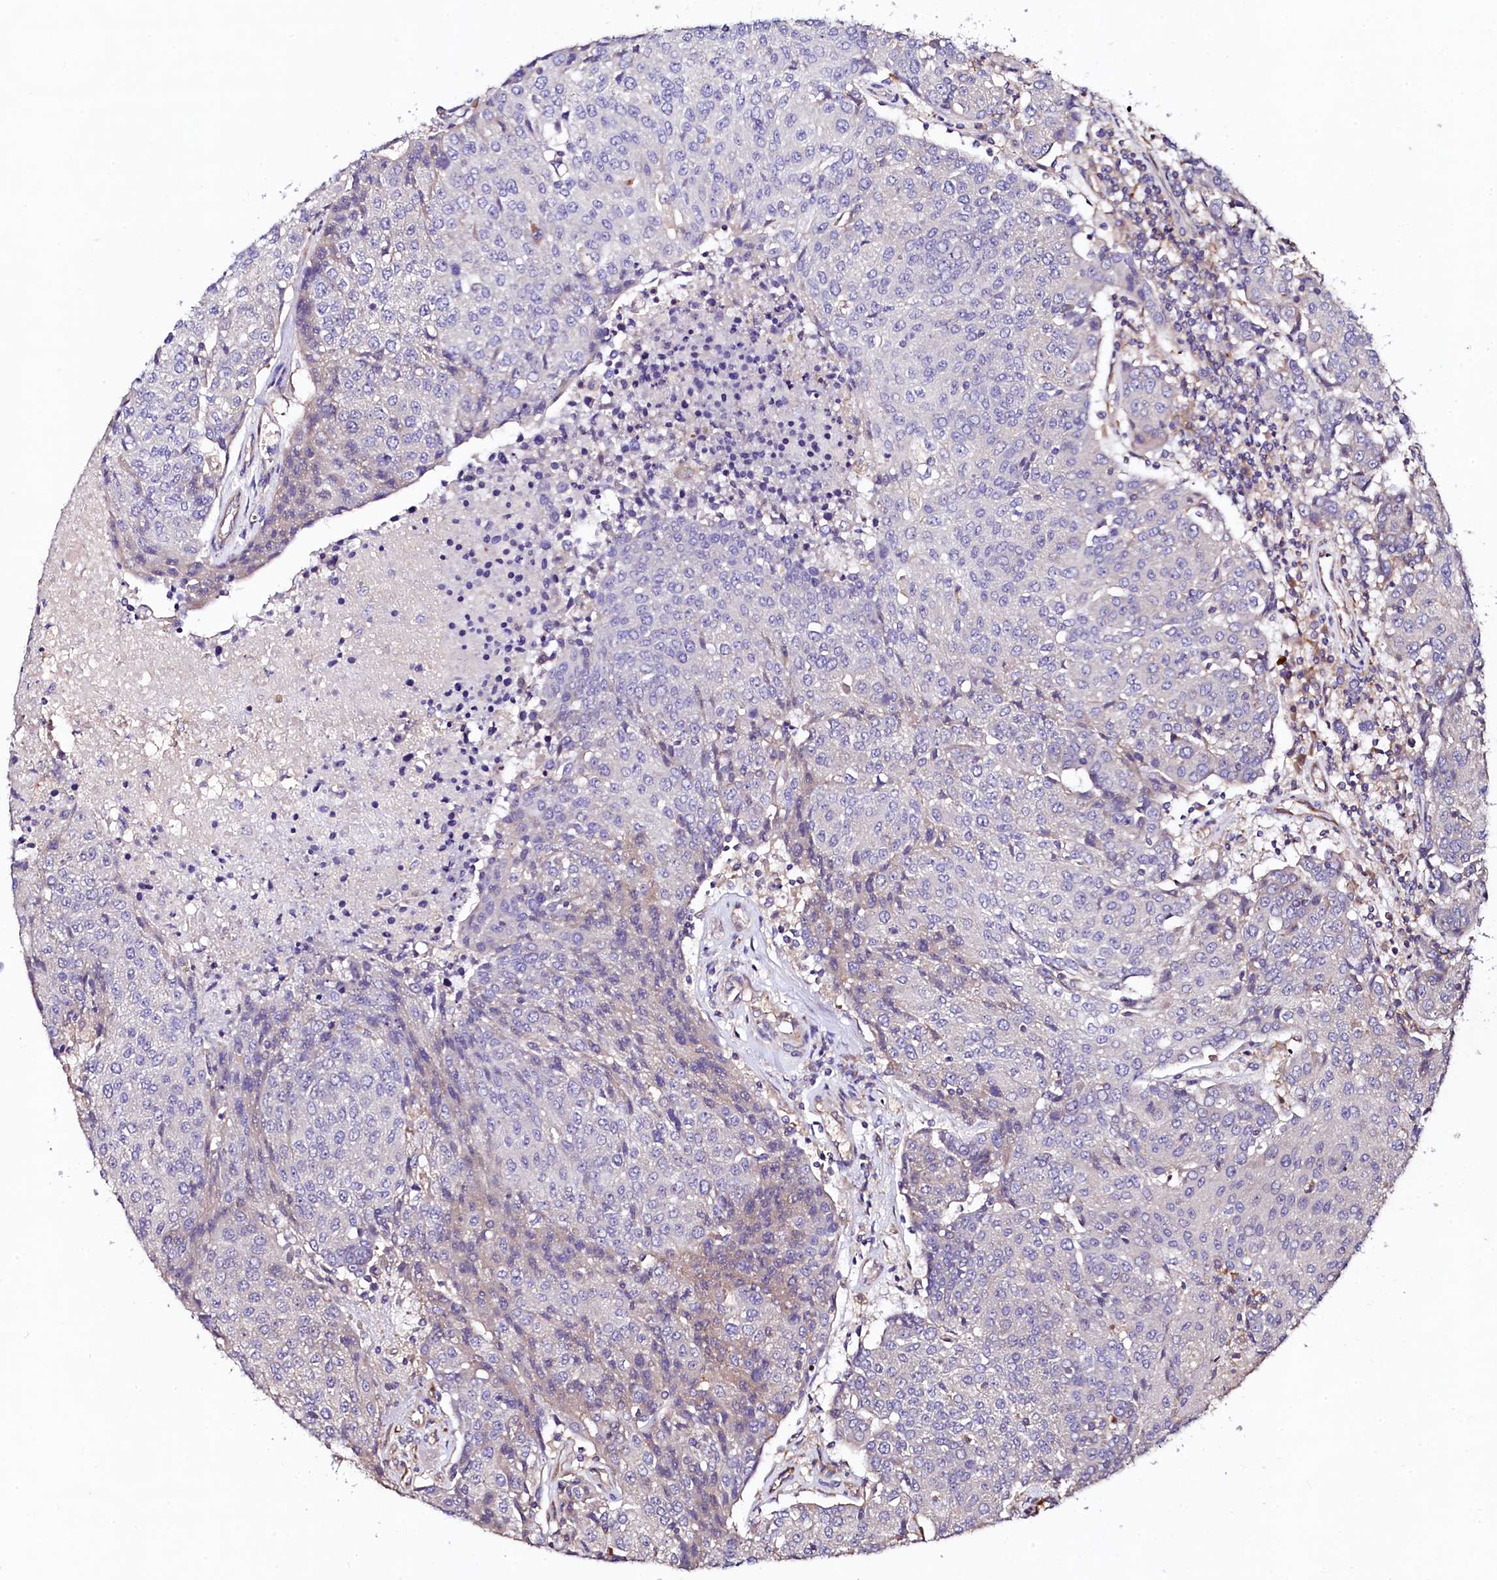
{"staining": {"intensity": "negative", "quantity": "none", "location": "none"}, "tissue": "urothelial cancer", "cell_type": "Tumor cells", "image_type": "cancer", "snomed": [{"axis": "morphology", "description": "Urothelial carcinoma, High grade"}, {"axis": "topography", "description": "Urinary bladder"}], "caption": "A histopathology image of human urothelial cancer is negative for staining in tumor cells.", "gene": "KLHDC4", "patient": {"sex": "female", "age": 85}}